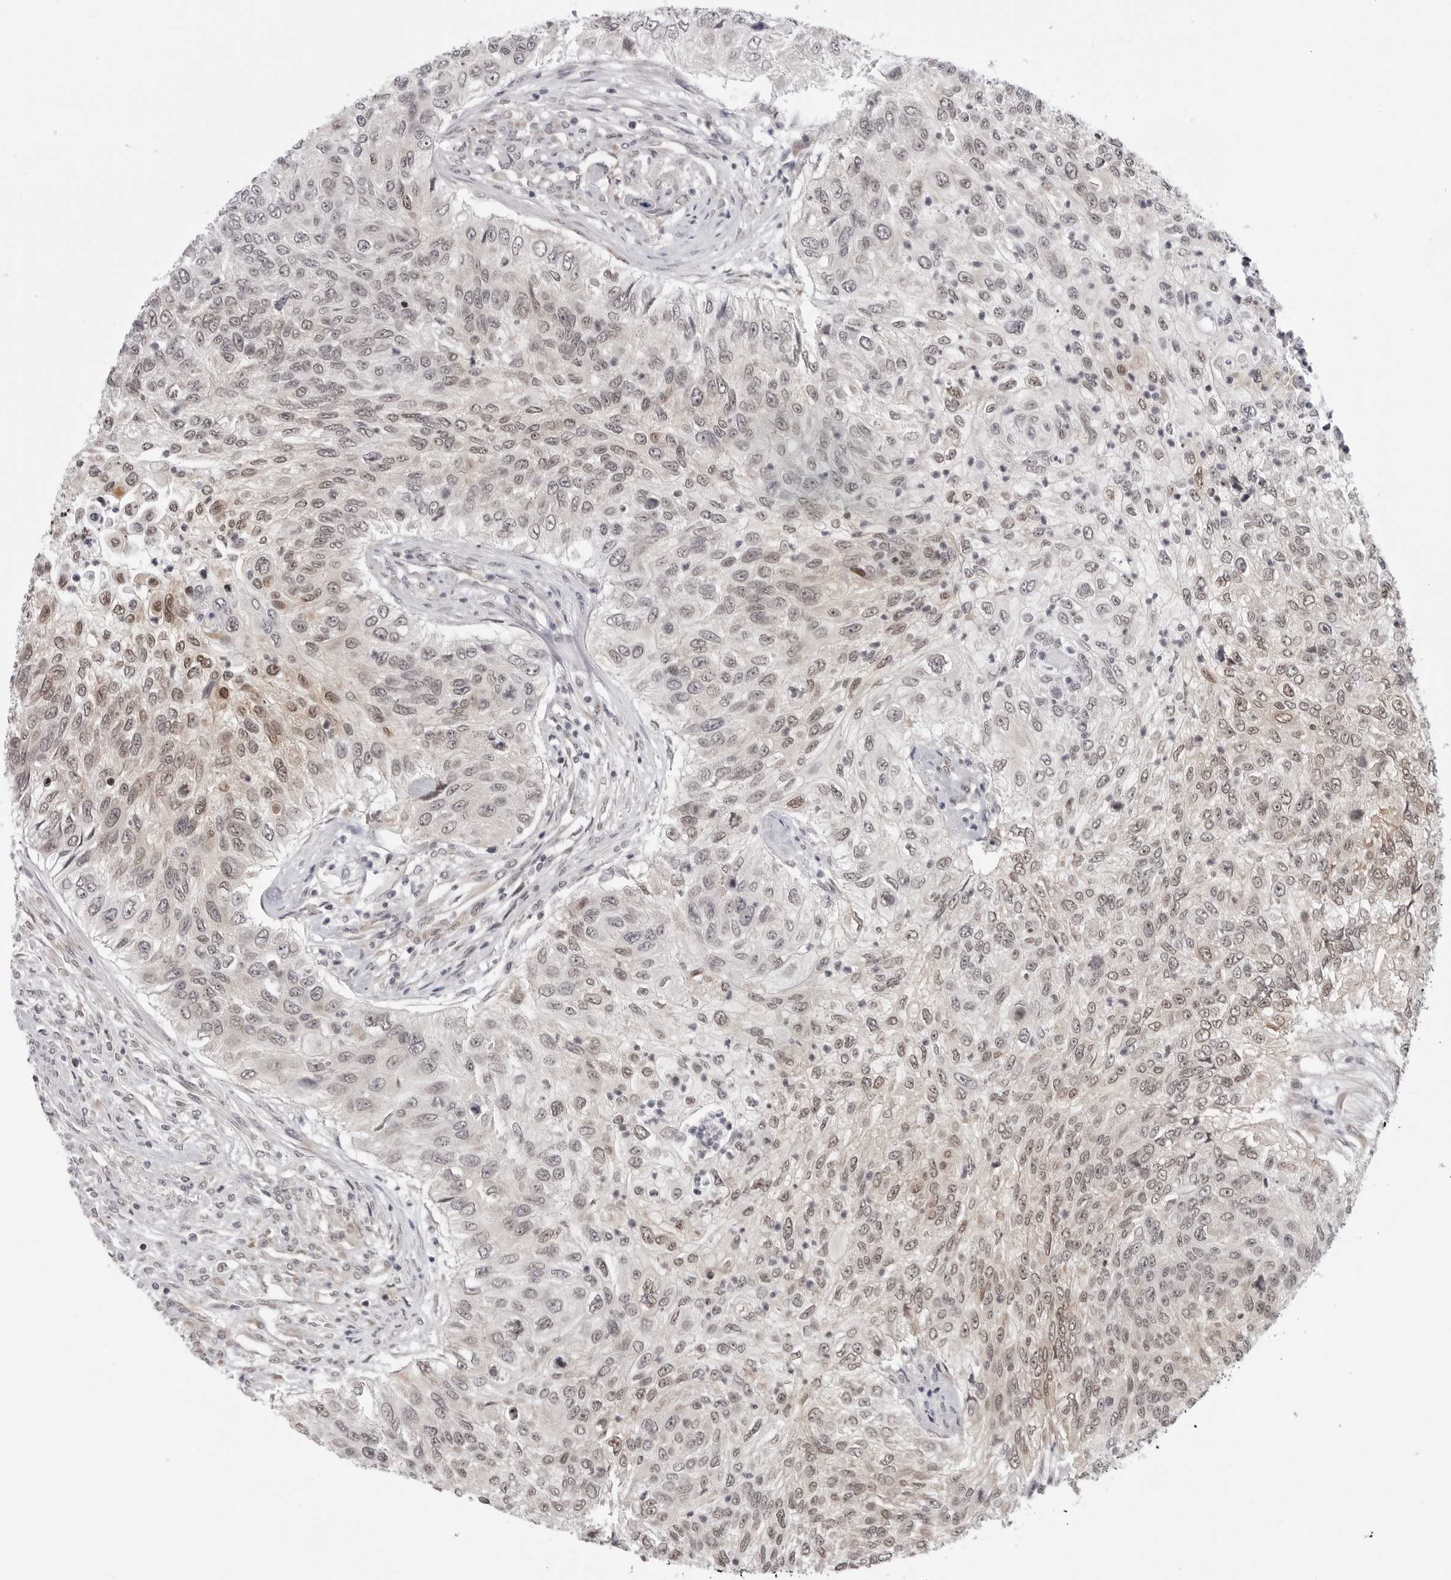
{"staining": {"intensity": "negative", "quantity": "none", "location": "none"}, "tissue": "urothelial cancer", "cell_type": "Tumor cells", "image_type": "cancer", "snomed": [{"axis": "morphology", "description": "Urothelial carcinoma, High grade"}, {"axis": "topography", "description": "Urinary bladder"}], "caption": "The histopathology image exhibits no staining of tumor cells in urothelial cancer.", "gene": "CASP7", "patient": {"sex": "female", "age": 60}}